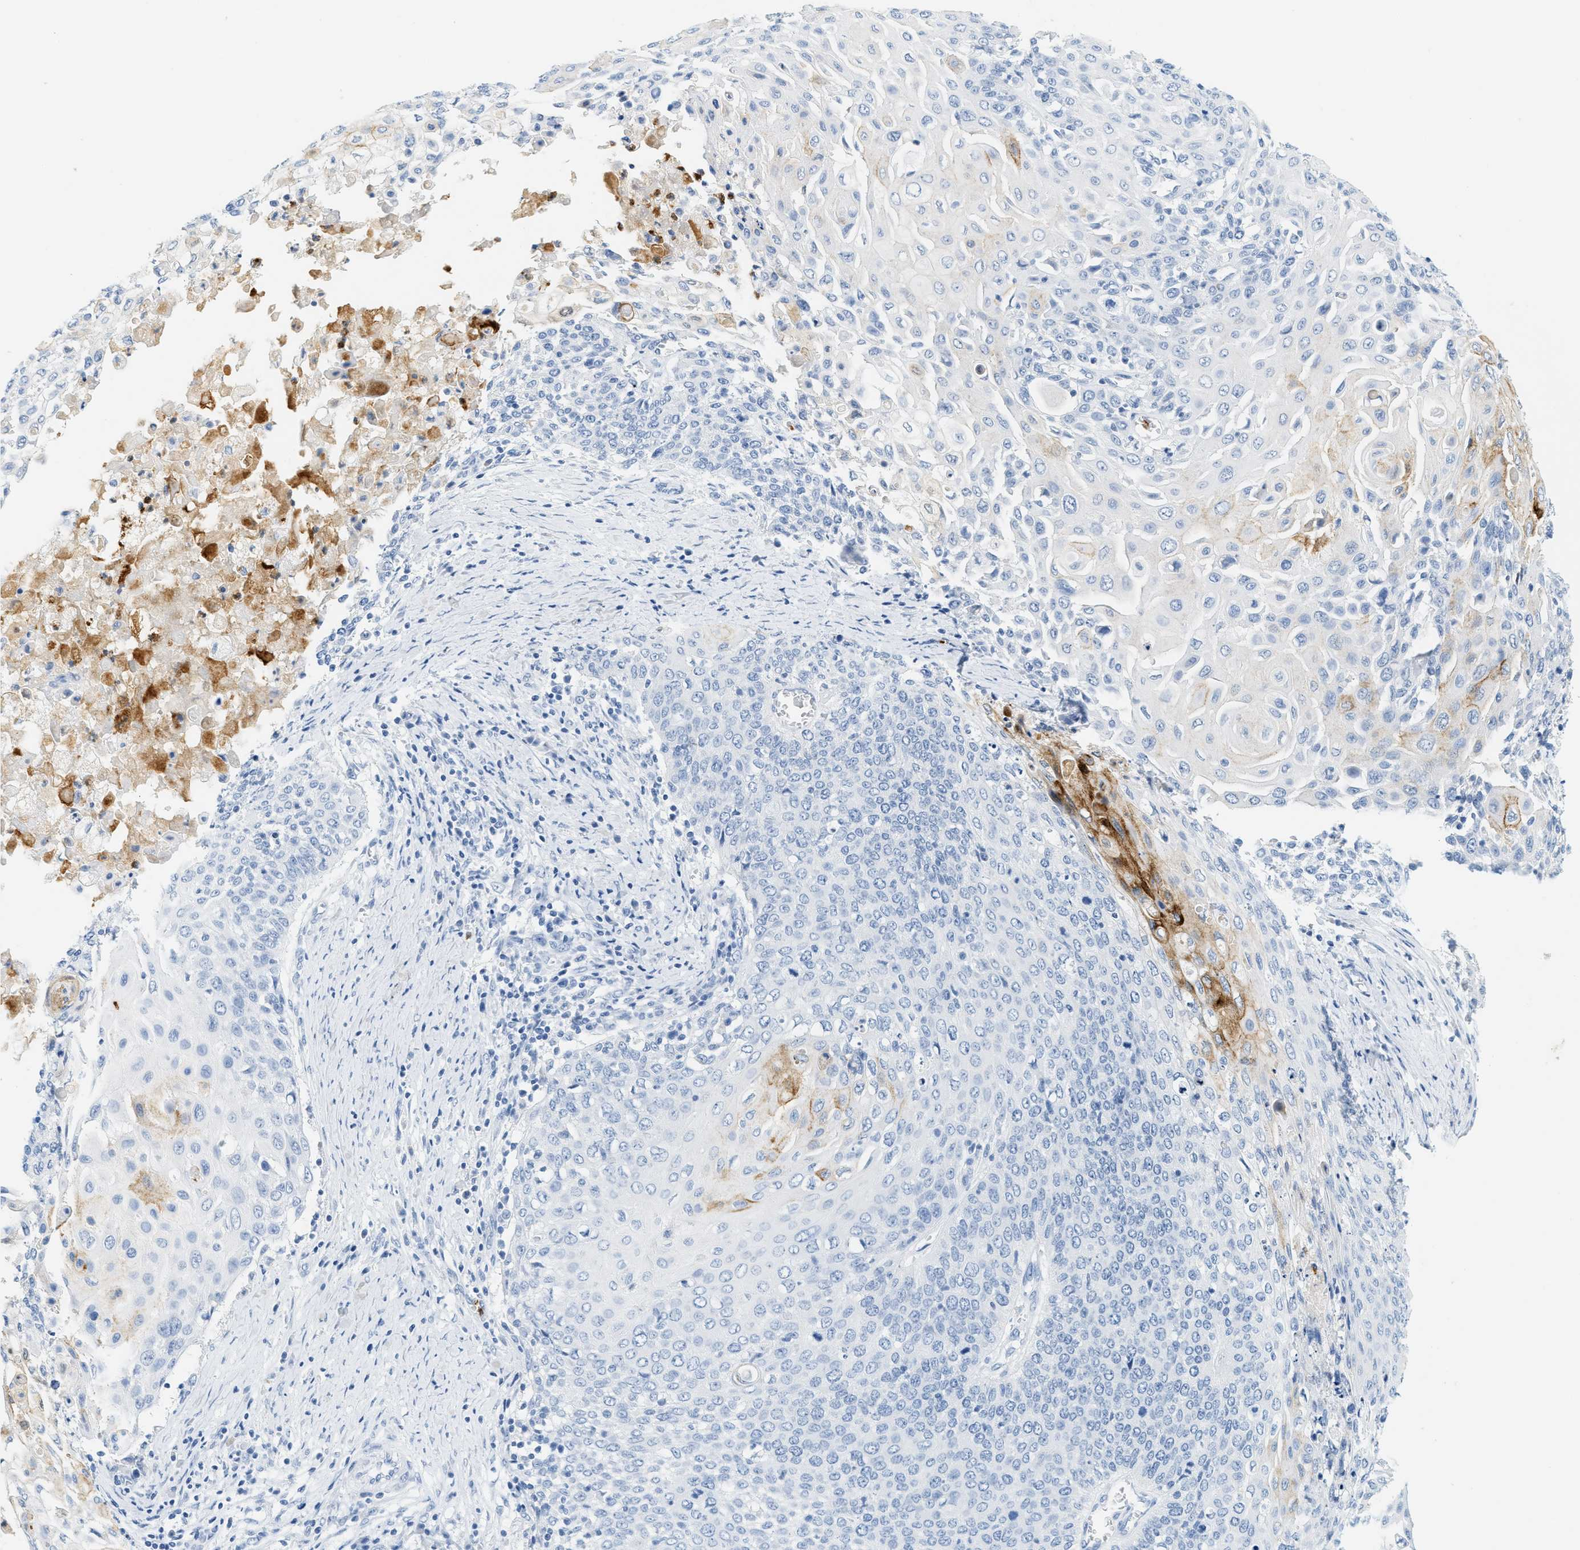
{"staining": {"intensity": "moderate", "quantity": "<25%", "location": "cytoplasmic/membranous"}, "tissue": "cervical cancer", "cell_type": "Tumor cells", "image_type": "cancer", "snomed": [{"axis": "morphology", "description": "Squamous cell carcinoma, NOS"}, {"axis": "topography", "description": "Cervix"}], "caption": "Immunohistochemical staining of human cervical cancer (squamous cell carcinoma) exhibits low levels of moderate cytoplasmic/membranous expression in about <25% of tumor cells.", "gene": "LCN2", "patient": {"sex": "female", "age": 39}}